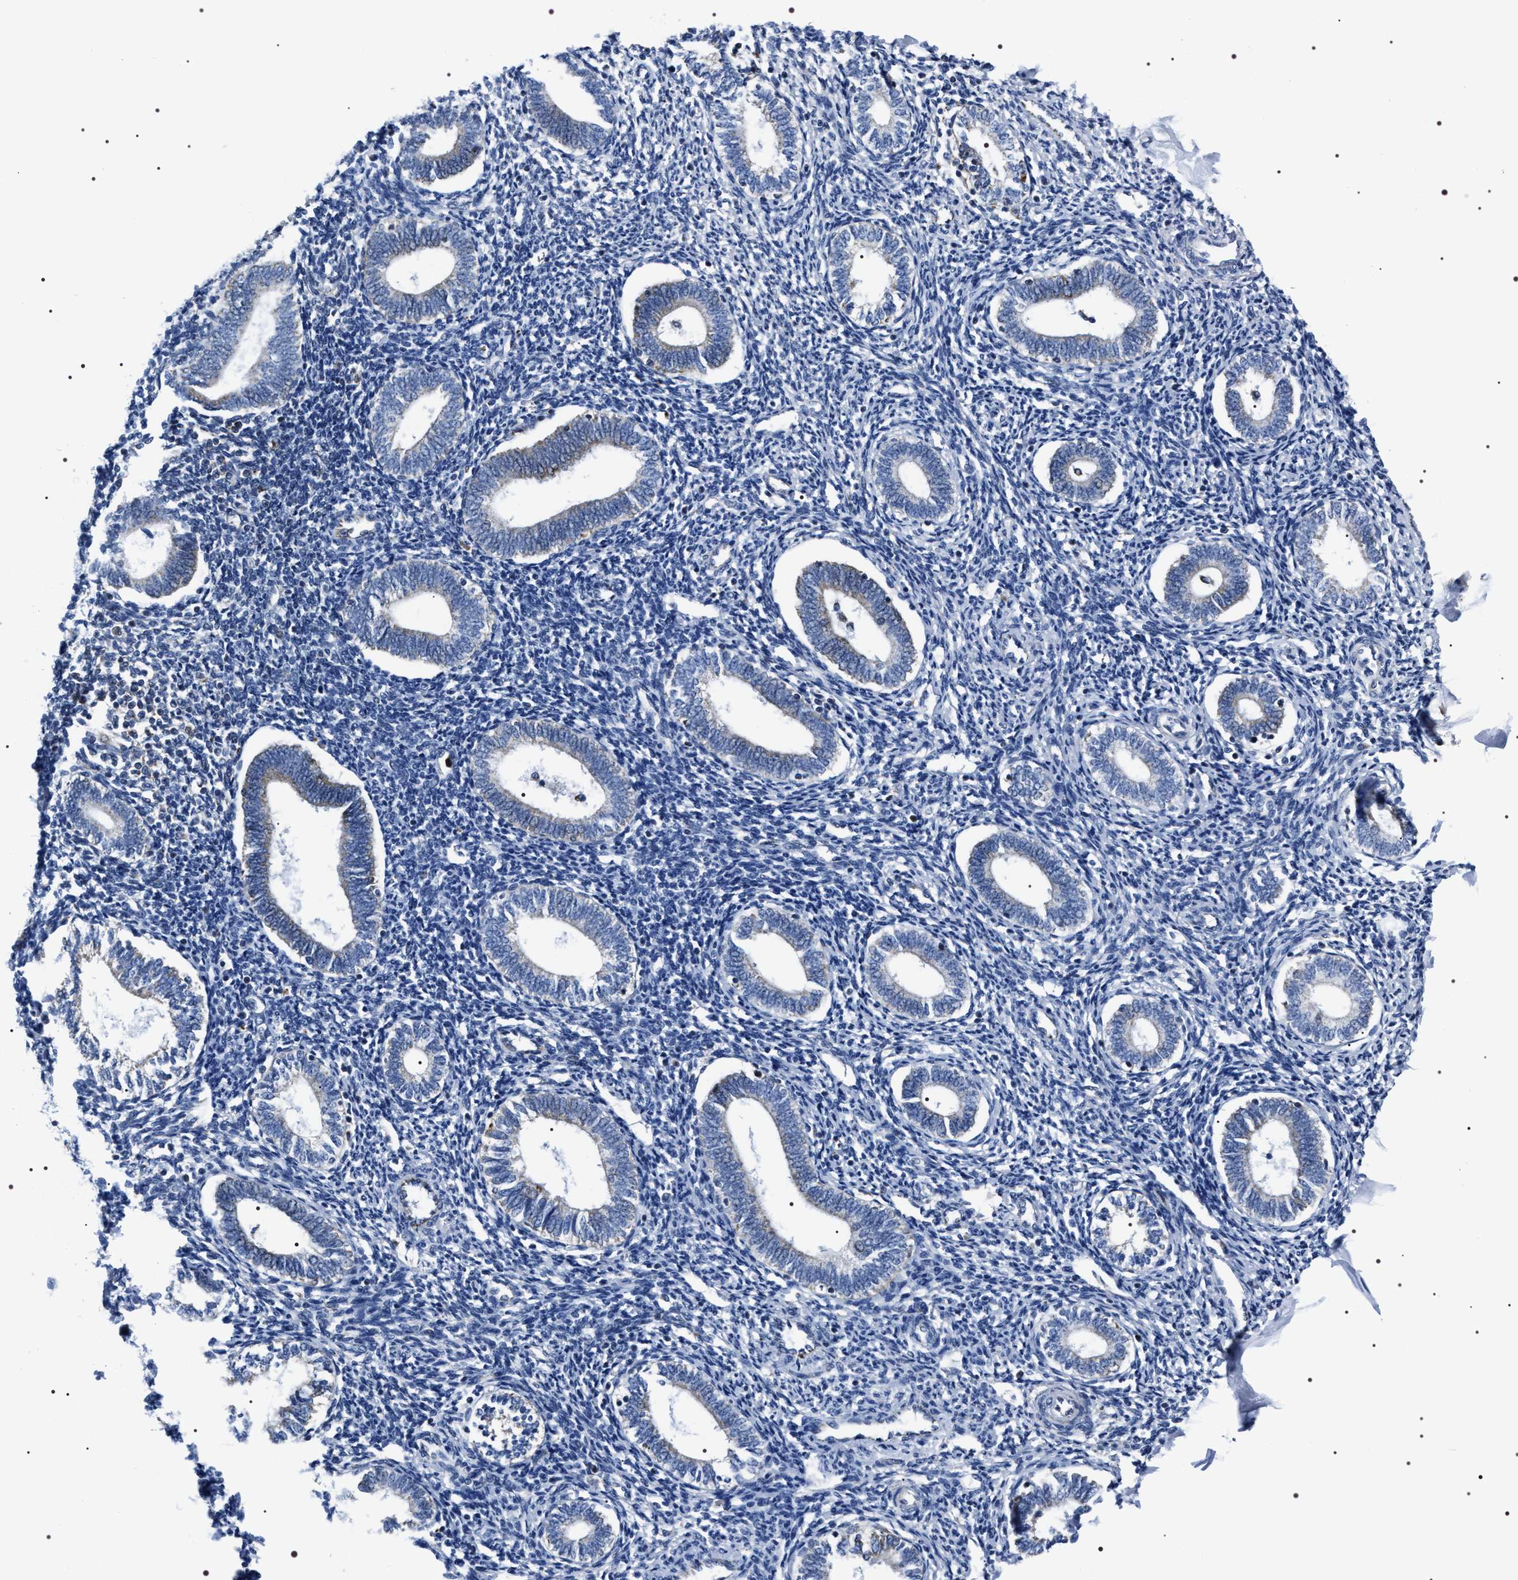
{"staining": {"intensity": "negative", "quantity": "none", "location": "none"}, "tissue": "endometrium", "cell_type": "Cells in endometrial stroma", "image_type": "normal", "snomed": [{"axis": "morphology", "description": "Normal tissue, NOS"}, {"axis": "topography", "description": "Endometrium"}], "caption": "IHC photomicrograph of benign endometrium: endometrium stained with DAB (3,3'-diaminobenzidine) shows no significant protein expression in cells in endometrial stroma. Brightfield microscopy of immunohistochemistry stained with DAB (brown) and hematoxylin (blue), captured at high magnification.", "gene": "NTMT1", "patient": {"sex": "female", "age": 41}}